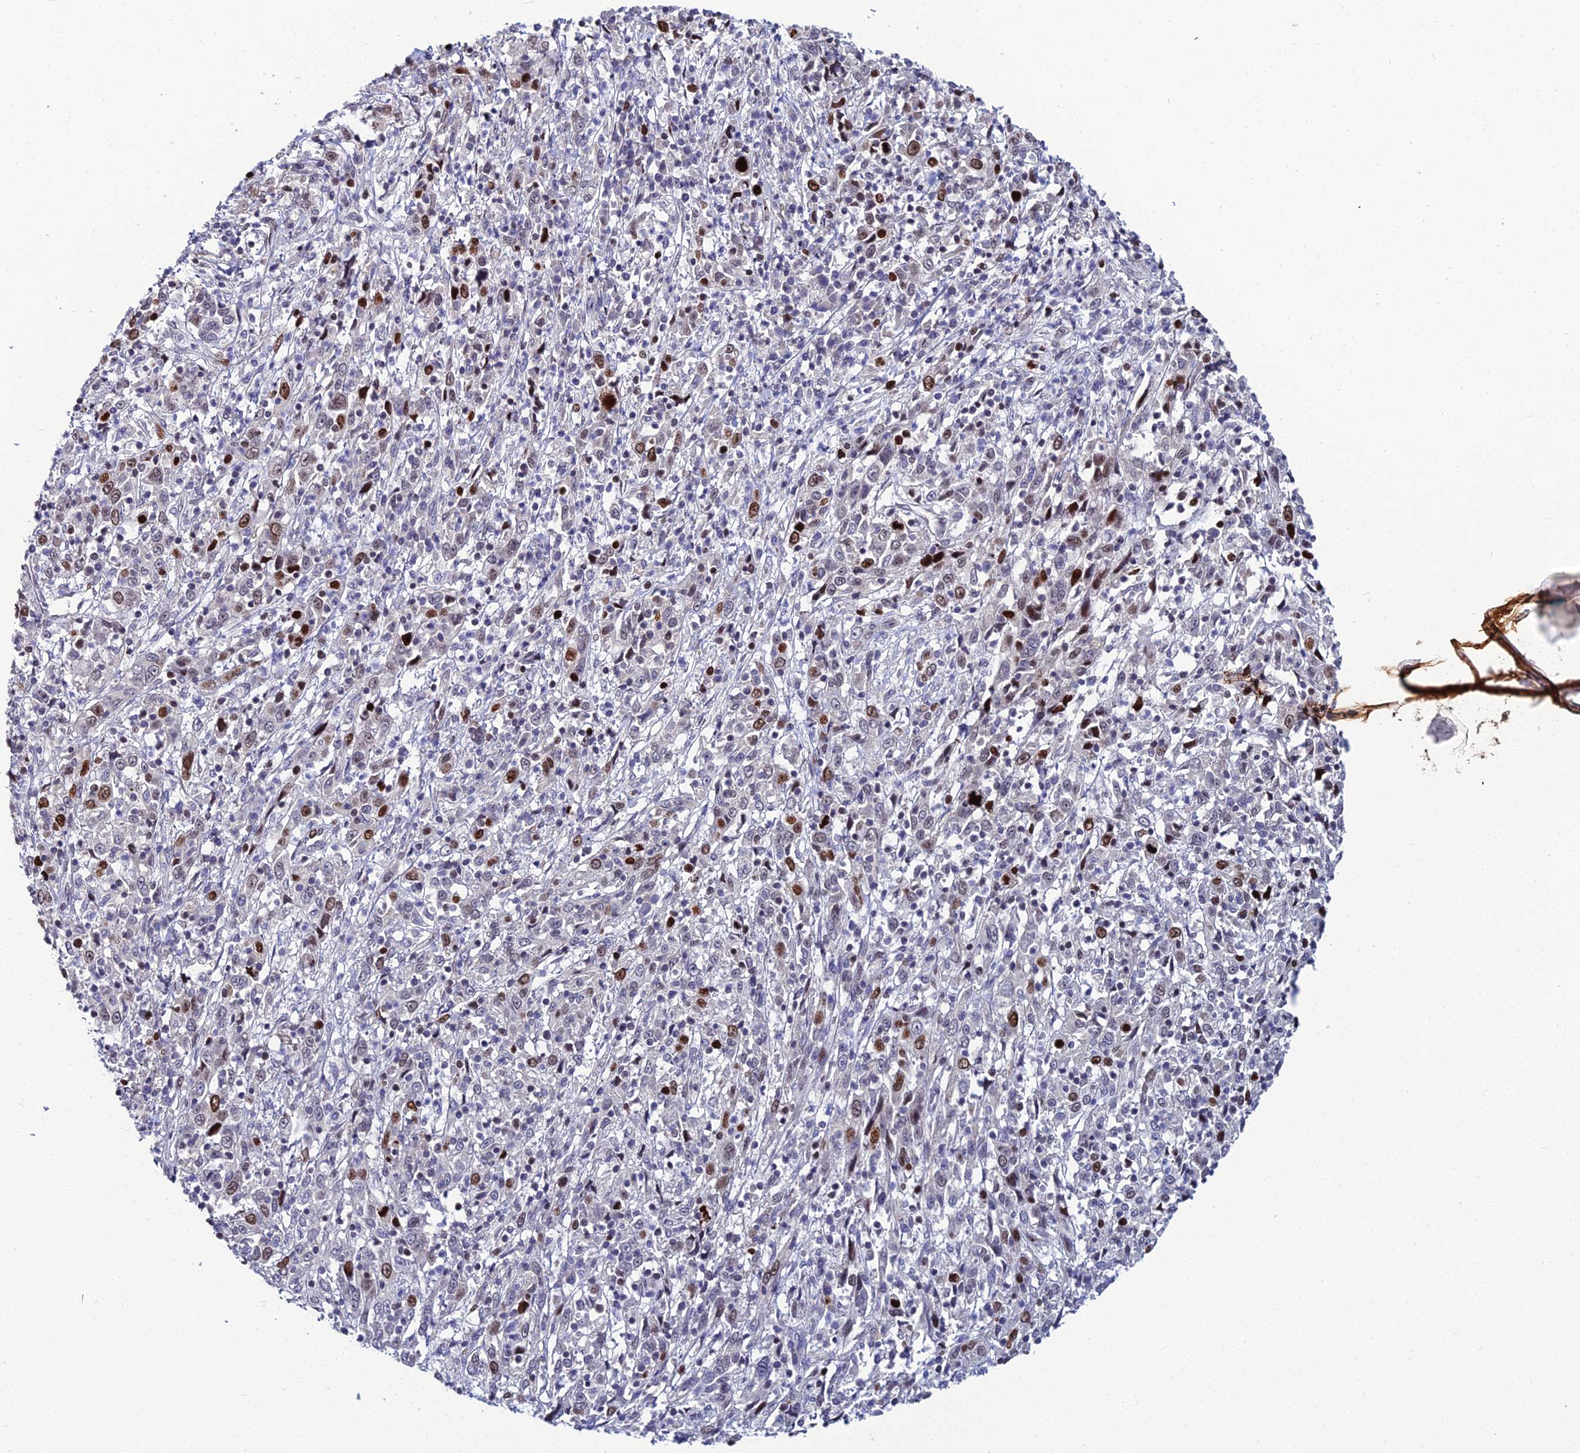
{"staining": {"intensity": "strong", "quantity": "<25%", "location": "nuclear"}, "tissue": "cervical cancer", "cell_type": "Tumor cells", "image_type": "cancer", "snomed": [{"axis": "morphology", "description": "Squamous cell carcinoma, NOS"}, {"axis": "topography", "description": "Cervix"}], "caption": "Squamous cell carcinoma (cervical) tissue exhibits strong nuclear staining in about <25% of tumor cells, visualized by immunohistochemistry.", "gene": "TAF9B", "patient": {"sex": "female", "age": 46}}